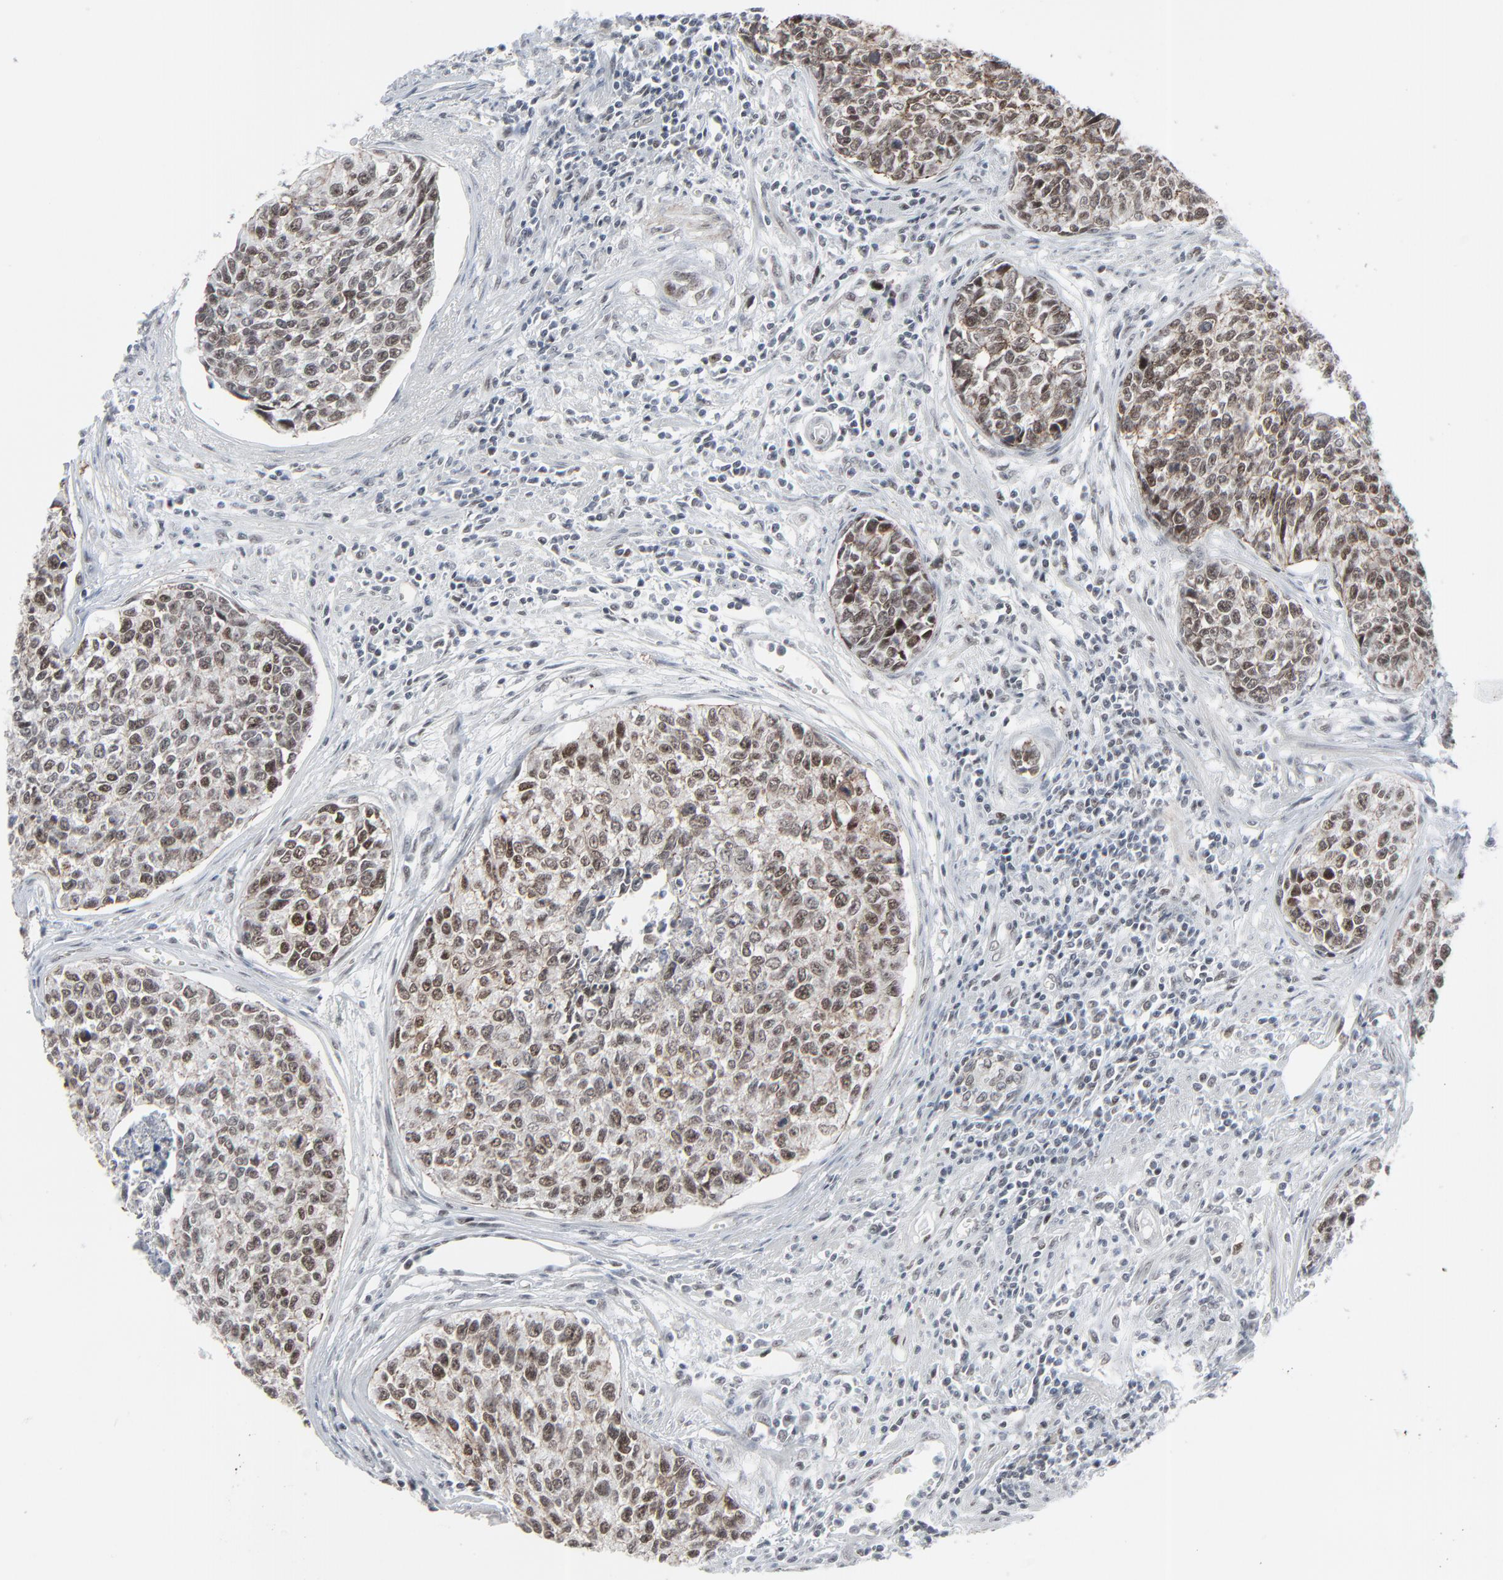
{"staining": {"intensity": "moderate", "quantity": ">75%", "location": "nuclear"}, "tissue": "urothelial cancer", "cell_type": "Tumor cells", "image_type": "cancer", "snomed": [{"axis": "morphology", "description": "Urothelial carcinoma, High grade"}, {"axis": "topography", "description": "Urinary bladder"}], "caption": "Human high-grade urothelial carcinoma stained with a protein marker reveals moderate staining in tumor cells.", "gene": "FBXO28", "patient": {"sex": "male", "age": 81}}